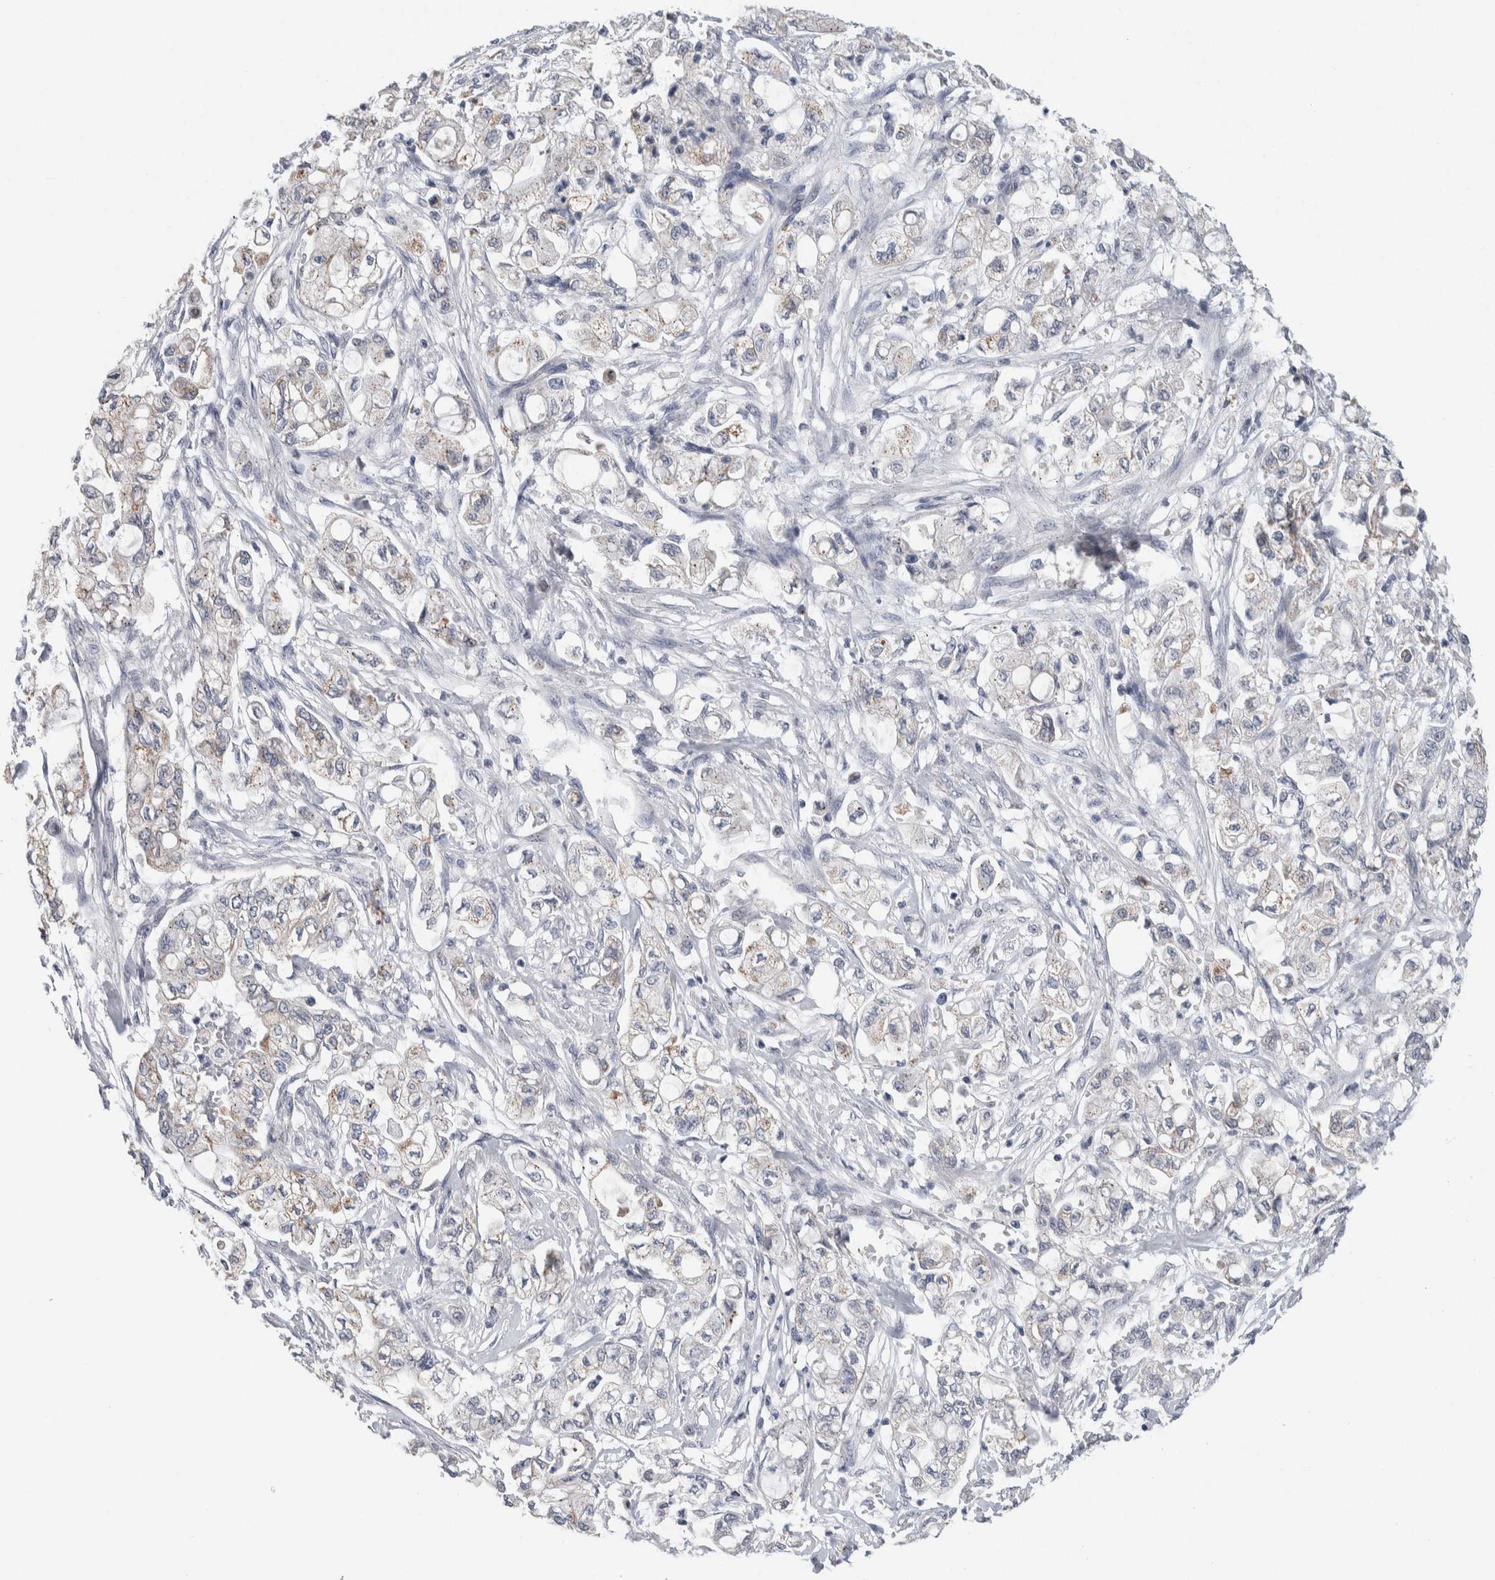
{"staining": {"intensity": "negative", "quantity": "none", "location": "none"}, "tissue": "pancreatic cancer", "cell_type": "Tumor cells", "image_type": "cancer", "snomed": [{"axis": "morphology", "description": "Adenocarcinoma, NOS"}, {"axis": "topography", "description": "Pancreas"}], "caption": "Immunohistochemistry (IHC) of pancreatic cancer (adenocarcinoma) demonstrates no expression in tumor cells. (Immunohistochemistry (IHC), brightfield microscopy, high magnification).", "gene": "SCN2A", "patient": {"sex": "male", "age": 79}}